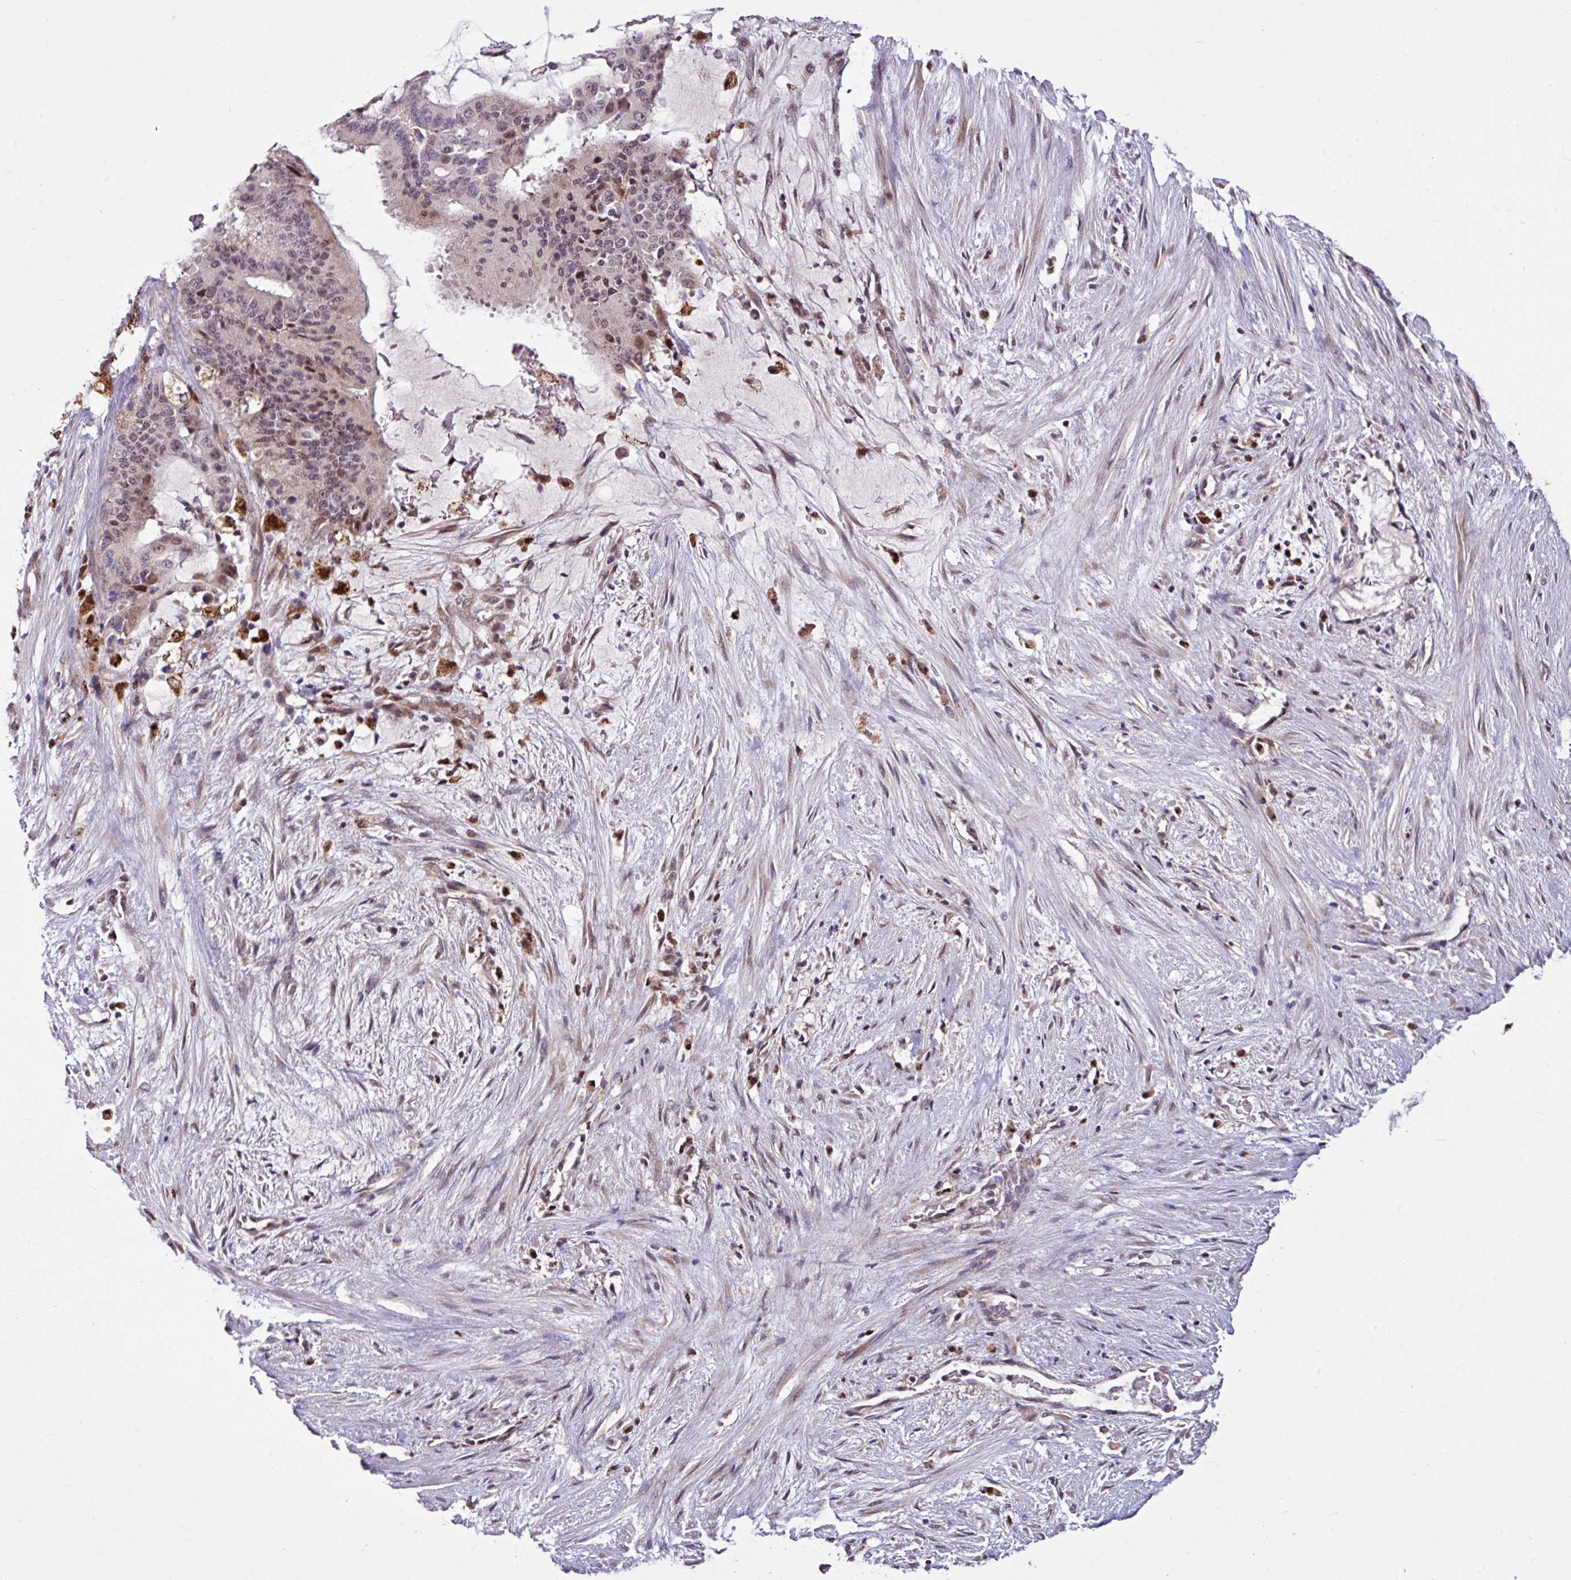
{"staining": {"intensity": "moderate", "quantity": "25%-75%", "location": "nuclear"}, "tissue": "liver cancer", "cell_type": "Tumor cells", "image_type": "cancer", "snomed": [{"axis": "morphology", "description": "Normal tissue, NOS"}, {"axis": "morphology", "description": "Cholangiocarcinoma"}, {"axis": "topography", "description": "Liver"}, {"axis": "topography", "description": "Peripheral nerve tissue"}], "caption": "Moderate nuclear protein expression is present in approximately 25%-75% of tumor cells in cholangiocarcinoma (liver).", "gene": "SKIC2", "patient": {"sex": "female", "age": 73}}